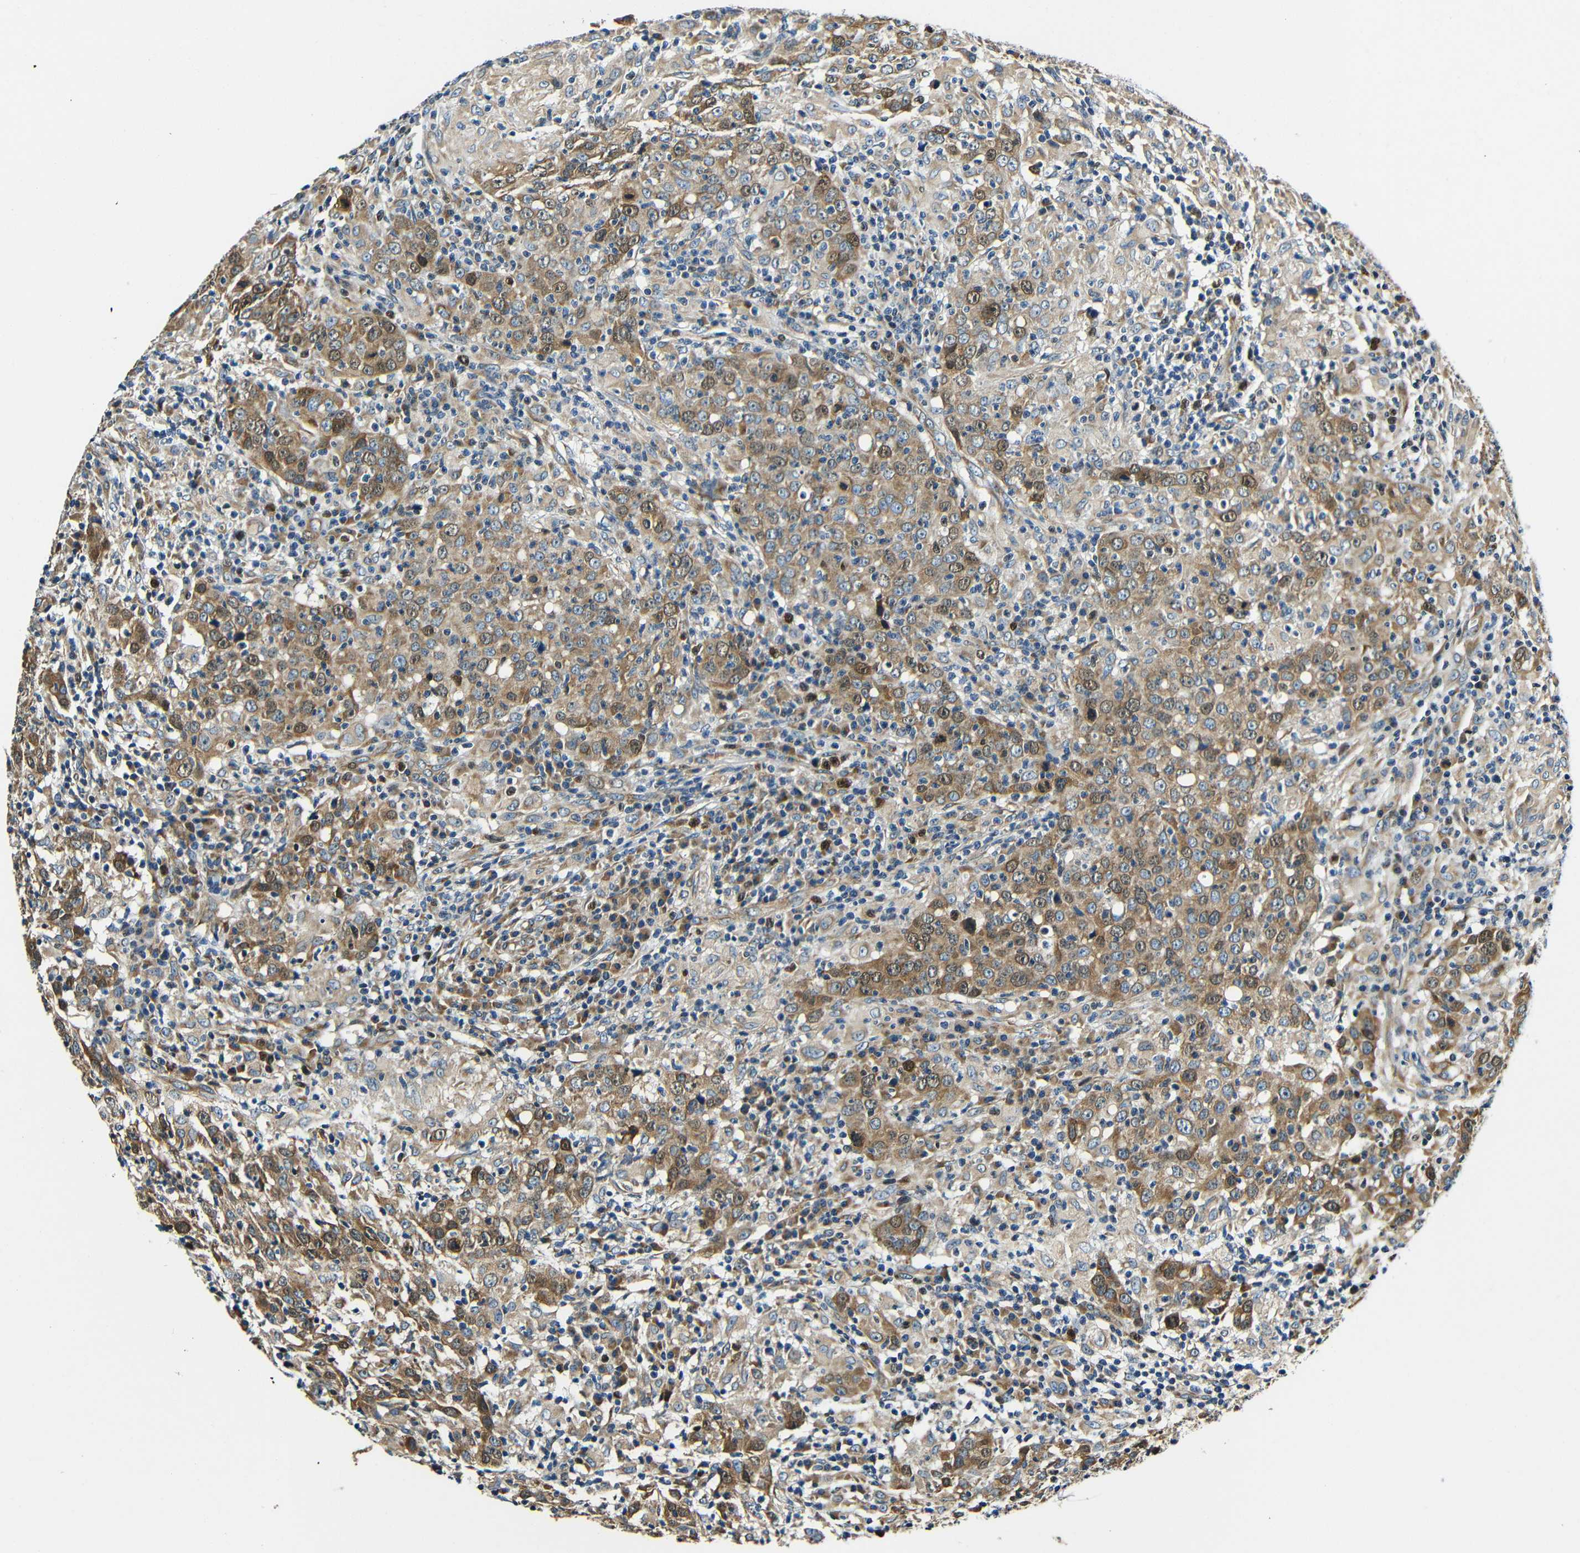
{"staining": {"intensity": "strong", "quantity": ">75%", "location": "cytoplasmic/membranous"}, "tissue": "head and neck cancer", "cell_type": "Tumor cells", "image_type": "cancer", "snomed": [{"axis": "morphology", "description": "Adenocarcinoma, NOS"}, {"axis": "topography", "description": "Salivary gland"}, {"axis": "topography", "description": "Head-Neck"}], "caption": "Tumor cells demonstrate strong cytoplasmic/membranous positivity in about >75% of cells in head and neck adenocarcinoma.", "gene": "VAPB", "patient": {"sex": "female", "age": 65}}